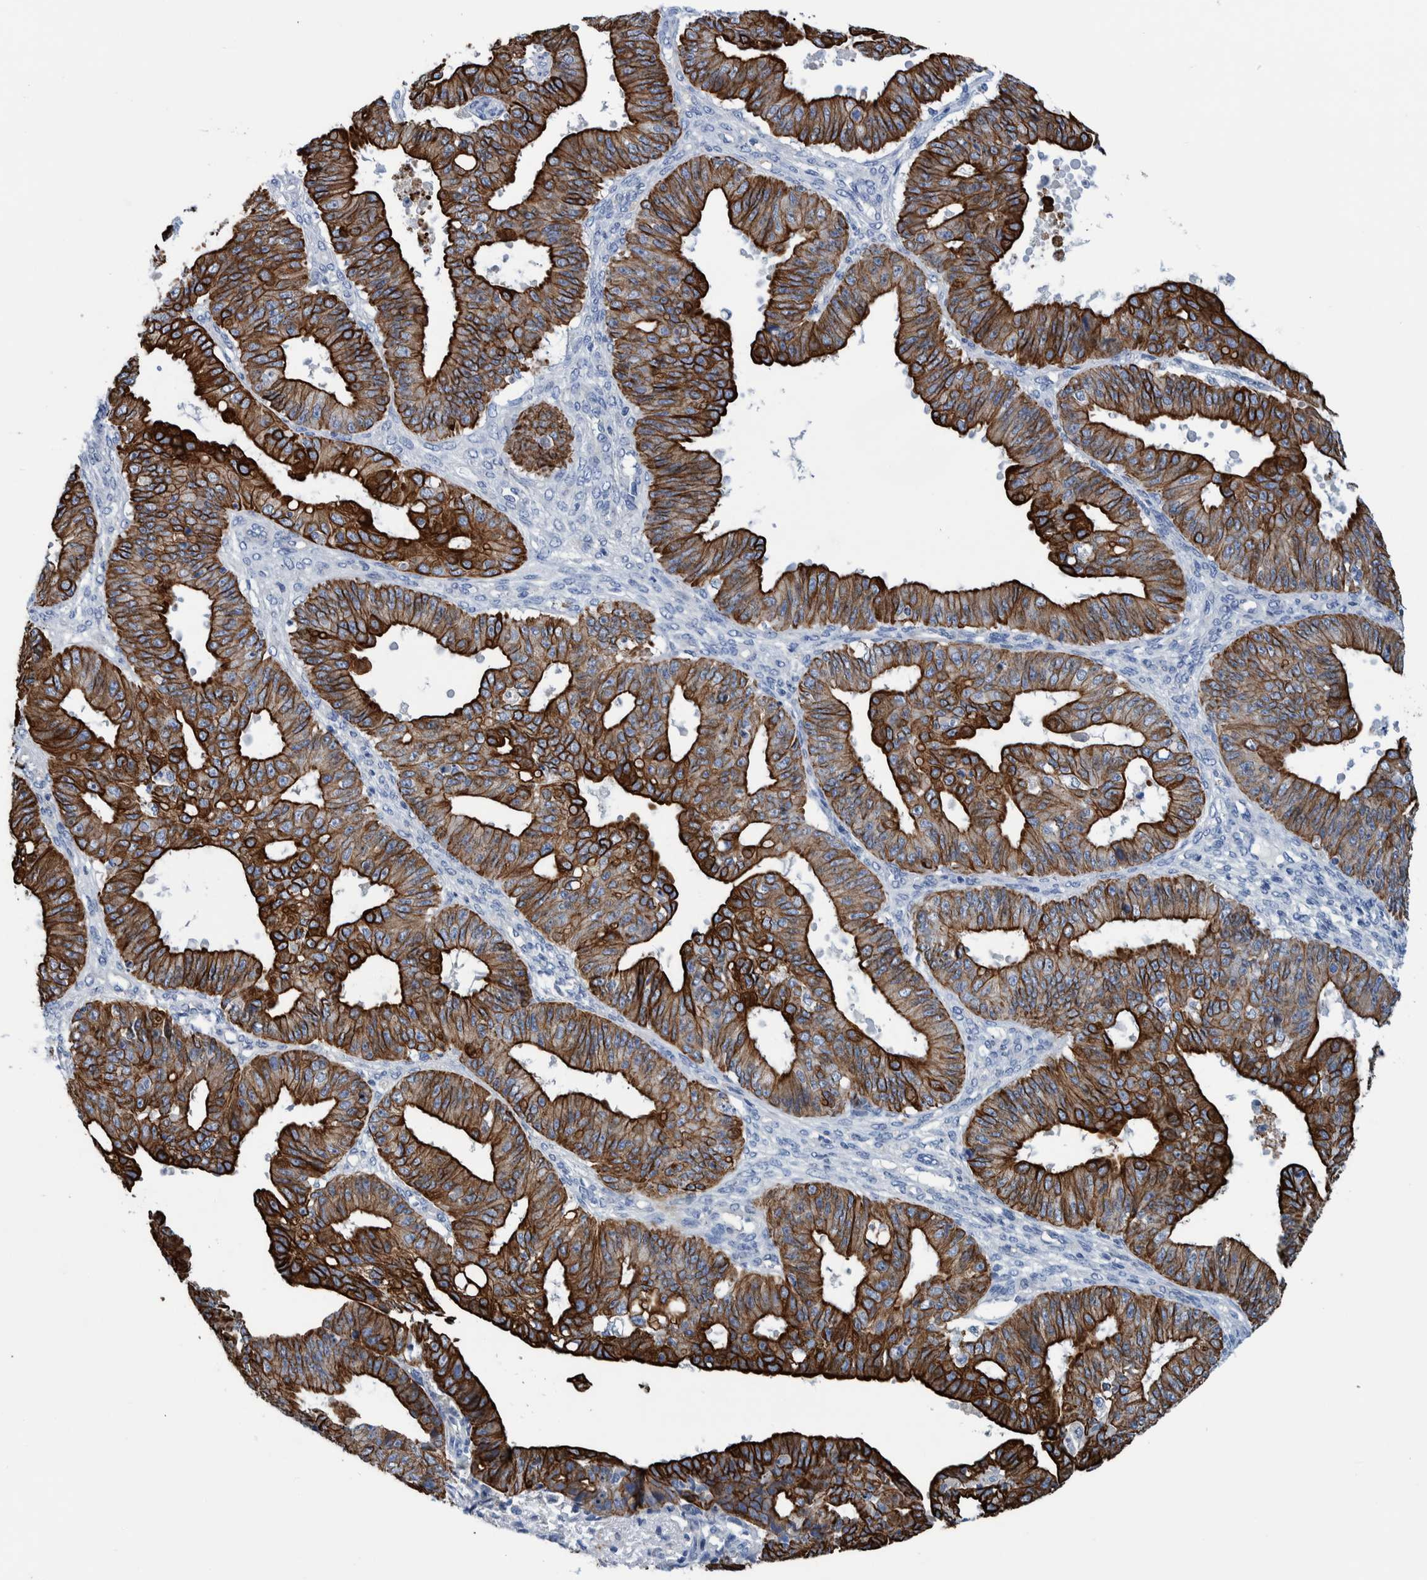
{"staining": {"intensity": "strong", "quantity": ">75%", "location": "cytoplasmic/membranous"}, "tissue": "ovarian cancer", "cell_type": "Tumor cells", "image_type": "cancer", "snomed": [{"axis": "morphology", "description": "Carcinoma, endometroid"}, {"axis": "topography", "description": "Ovary"}], "caption": "Ovarian cancer (endometroid carcinoma) stained for a protein reveals strong cytoplasmic/membranous positivity in tumor cells.", "gene": "MKS1", "patient": {"sex": "female", "age": 42}}